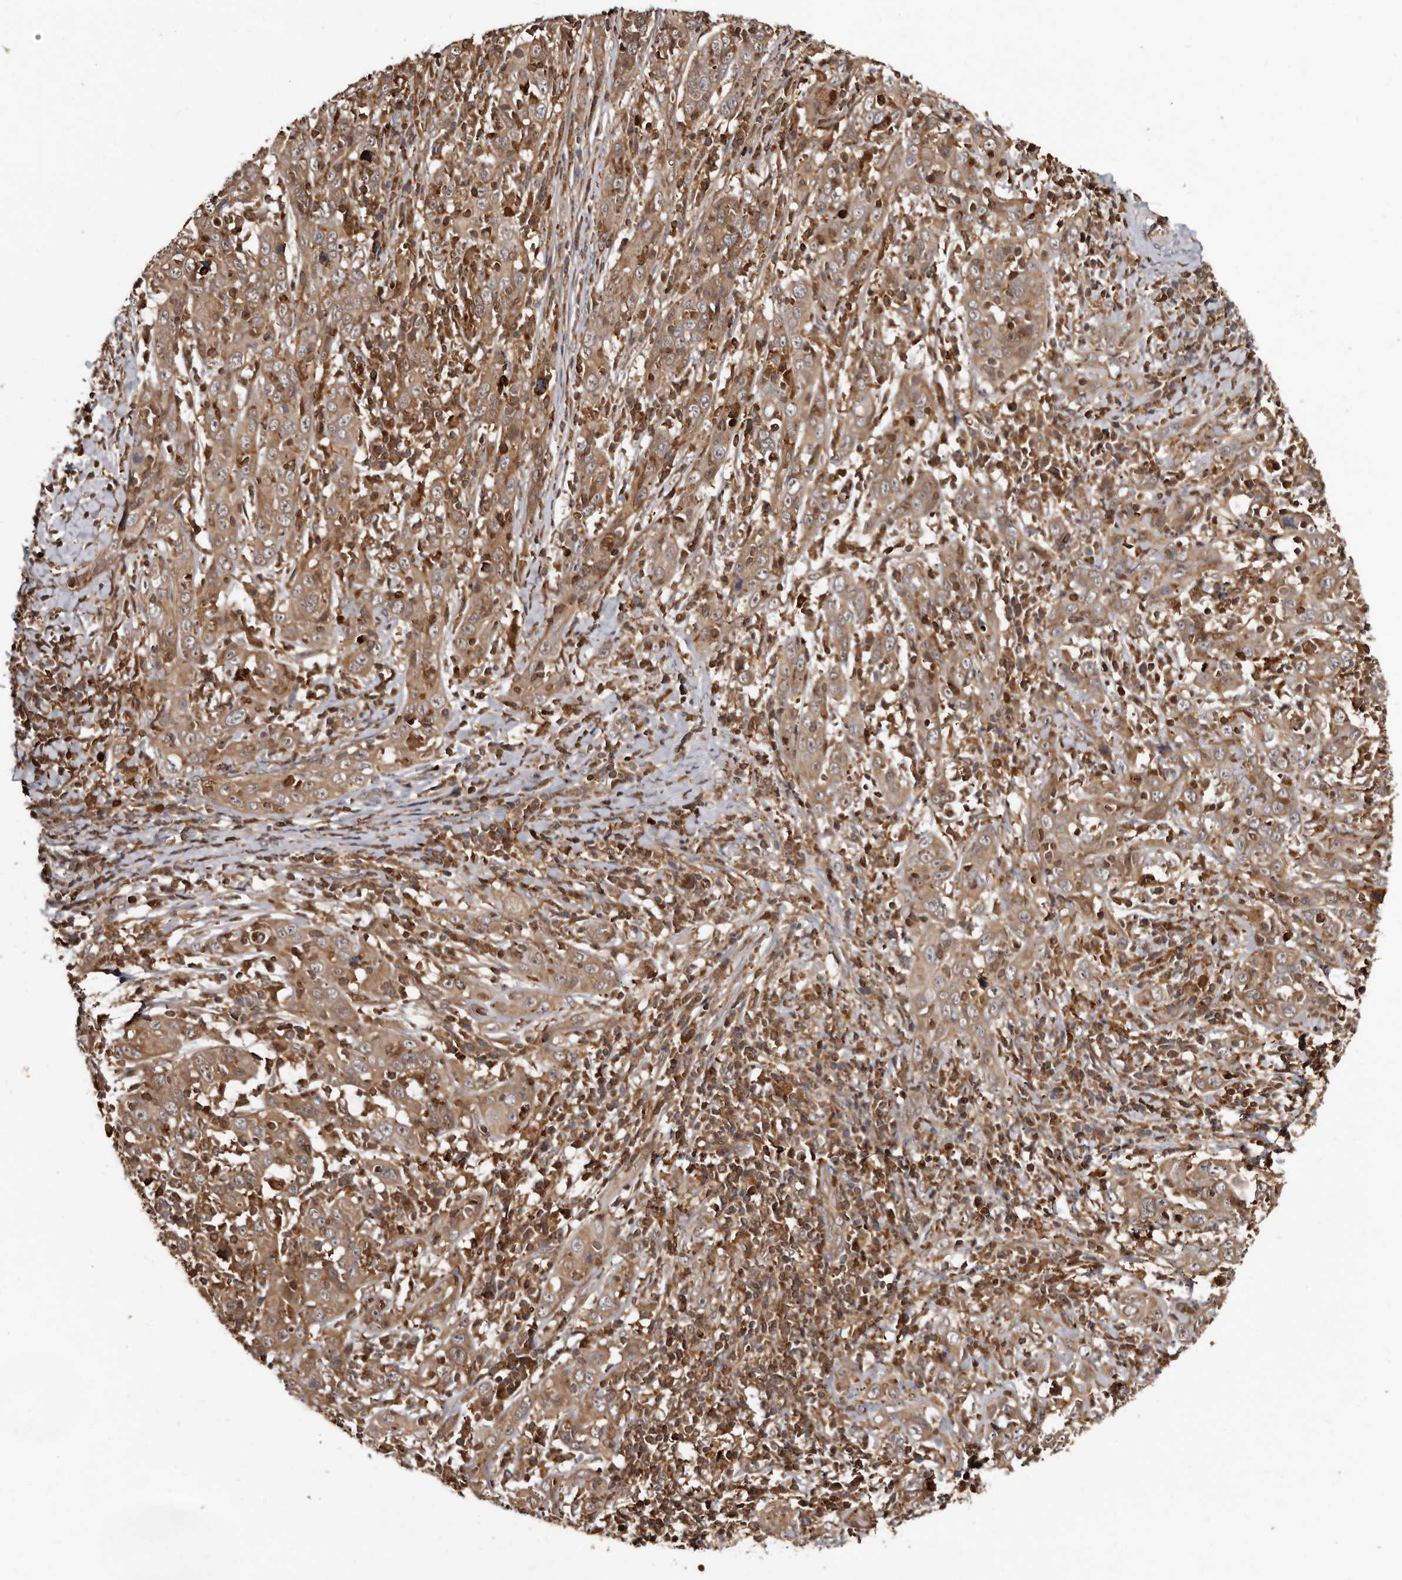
{"staining": {"intensity": "moderate", "quantity": ">75%", "location": "cytoplasmic/membranous"}, "tissue": "cervical cancer", "cell_type": "Tumor cells", "image_type": "cancer", "snomed": [{"axis": "morphology", "description": "Squamous cell carcinoma, NOS"}, {"axis": "topography", "description": "Cervix"}], "caption": "IHC image of squamous cell carcinoma (cervical) stained for a protein (brown), which shows medium levels of moderate cytoplasmic/membranous positivity in approximately >75% of tumor cells.", "gene": "BAX", "patient": {"sex": "female", "age": 46}}